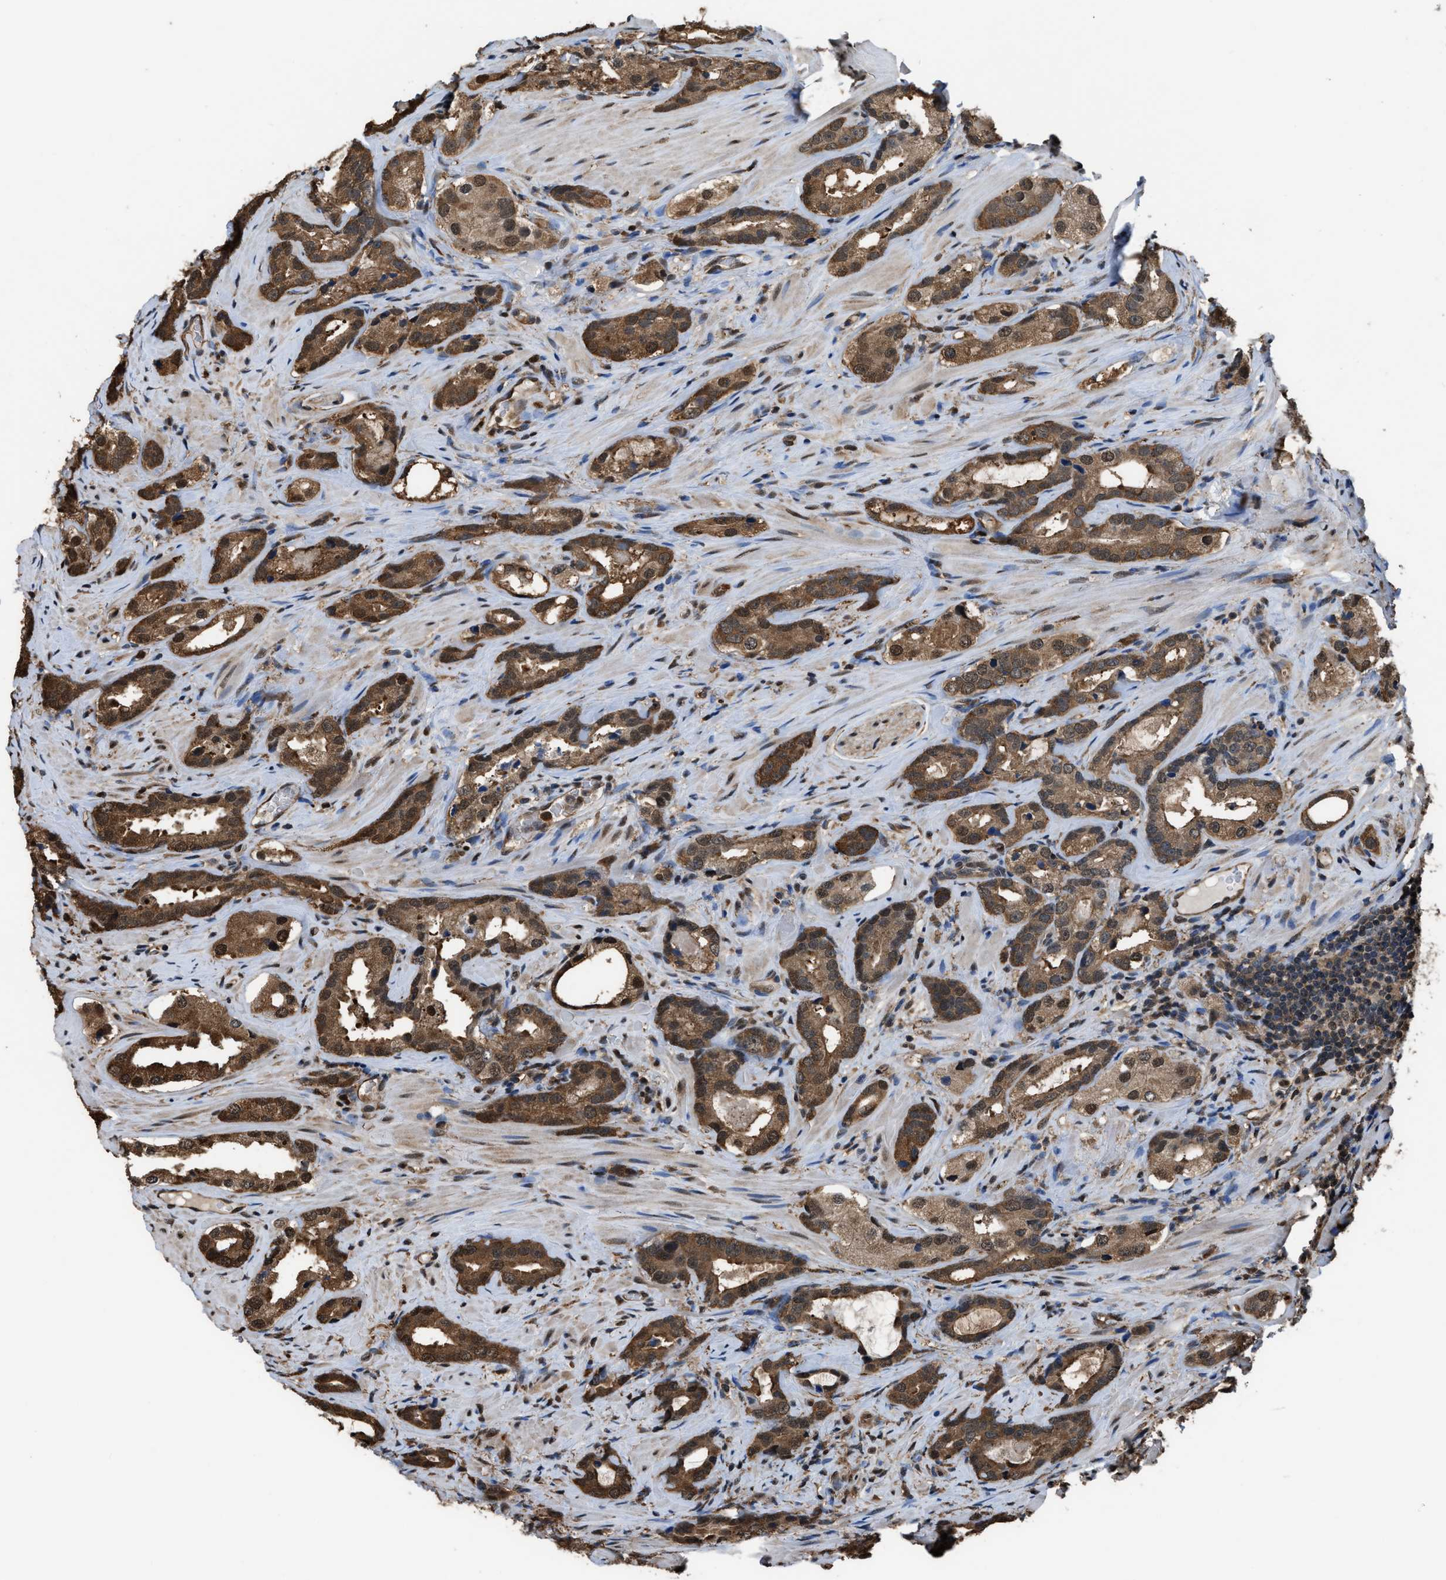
{"staining": {"intensity": "moderate", "quantity": ">75%", "location": "cytoplasmic/membranous,nuclear"}, "tissue": "prostate cancer", "cell_type": "Tumor cells", "image_type": "cancer", "snomed": [{"axis": "morphology", "description": "Adenocarcinoma, High grade"}, {"axis": "topography", "description": "Prostate"}], "caption": "Prostate cancer (high-grade adenocarcinoma) tissue exhibits moderate cytoplasmic/membranous and nuclear expression in about >75% of tumor cells", "gene": "FNTA", "patient": {"sex": "male", "age": 63}}